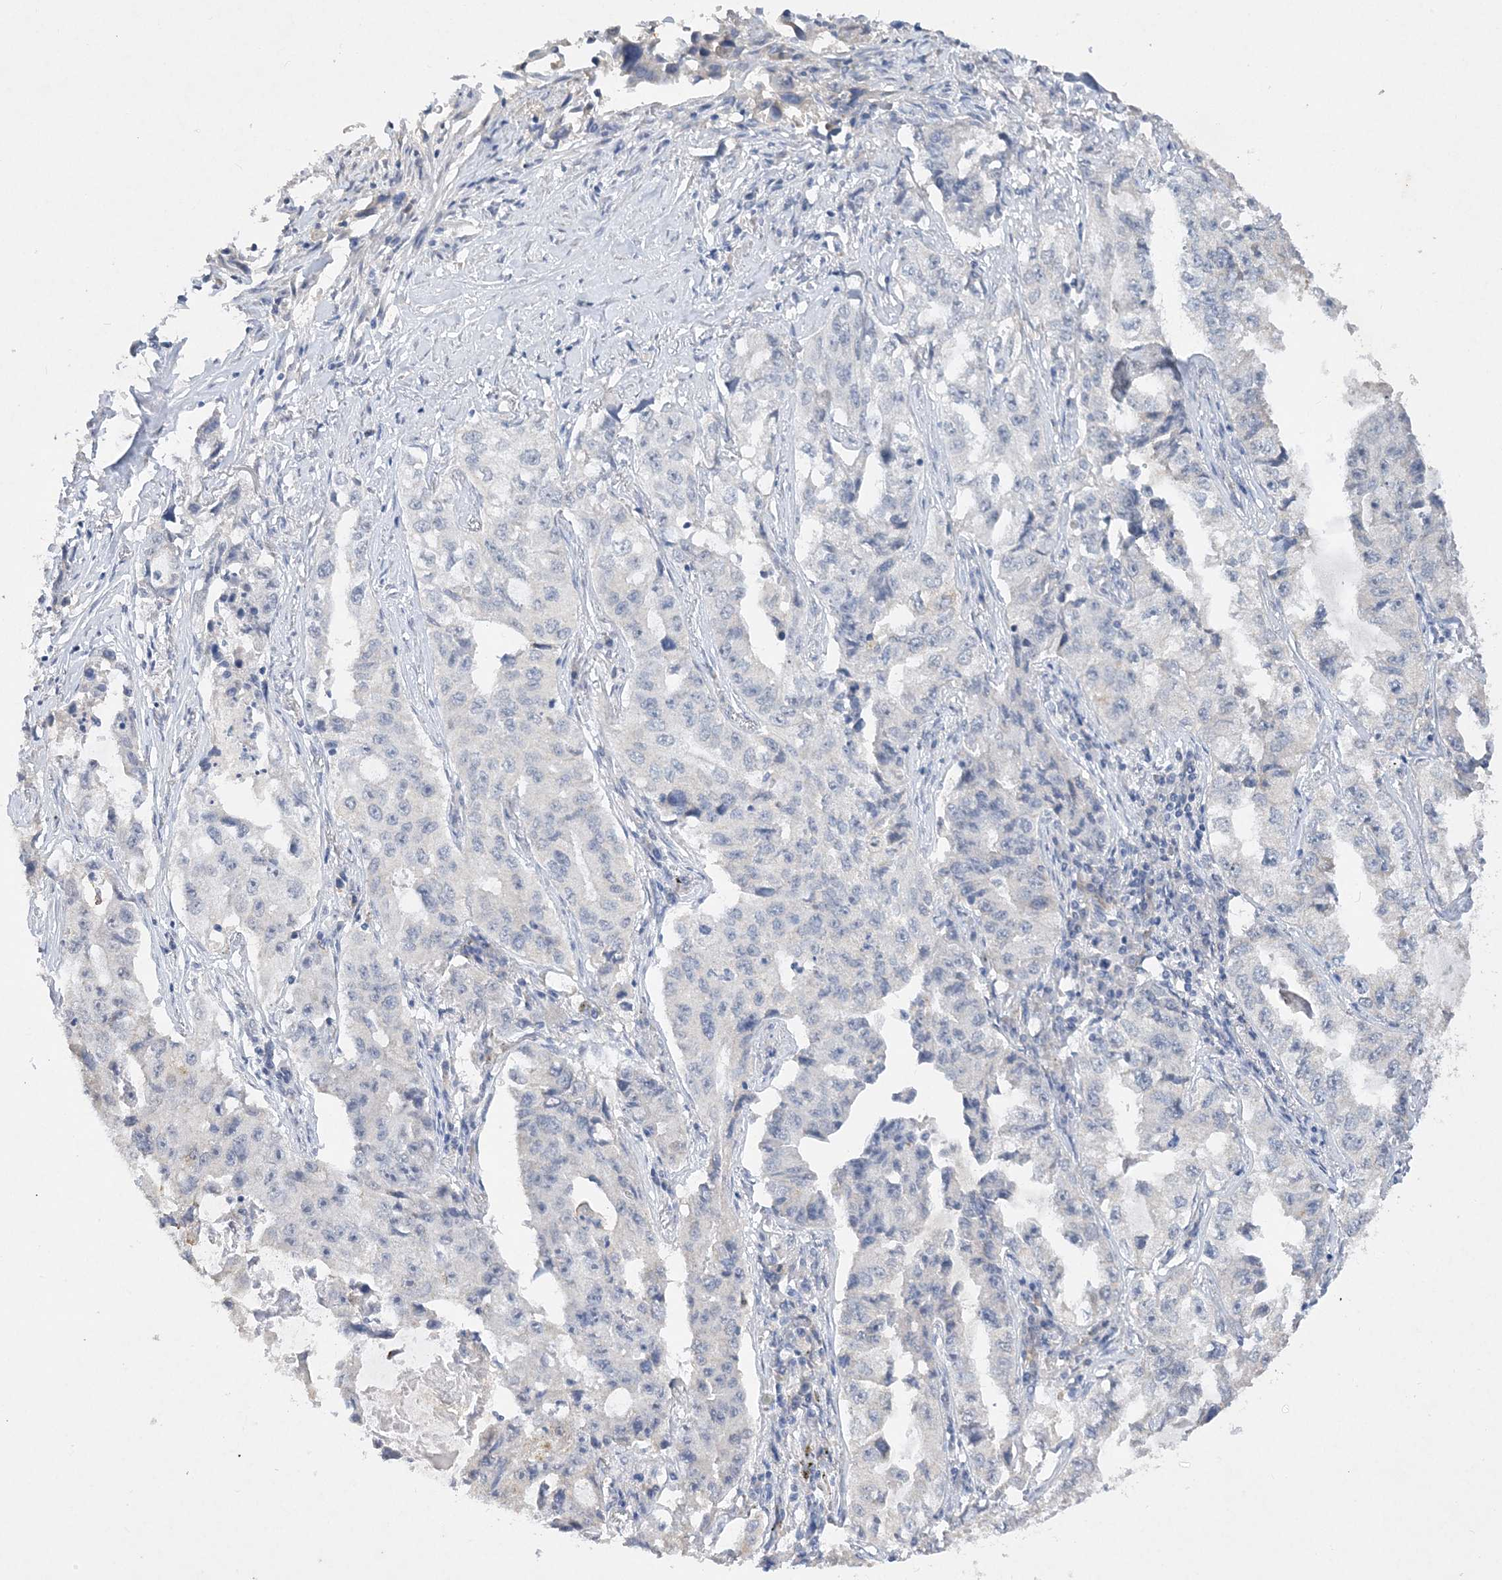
{"staining": {"intensity": "negative", "quantity": "none", "location": "none"}, "tissue": "lung cancer", "cell_type": "Tumor cells", "image_type": "cancer", "snomed": [{"axis": "morphology", "description": "Adenocarcinoma, NOS"}, {"axis": "topography", "description": "Lung"}], "caption": "A photomicrograph of human lung adenocarcinoma is negative for staining in tumor cells.", "gene": "C11orf58", "patient": {"sex": "female", "age": 51}}